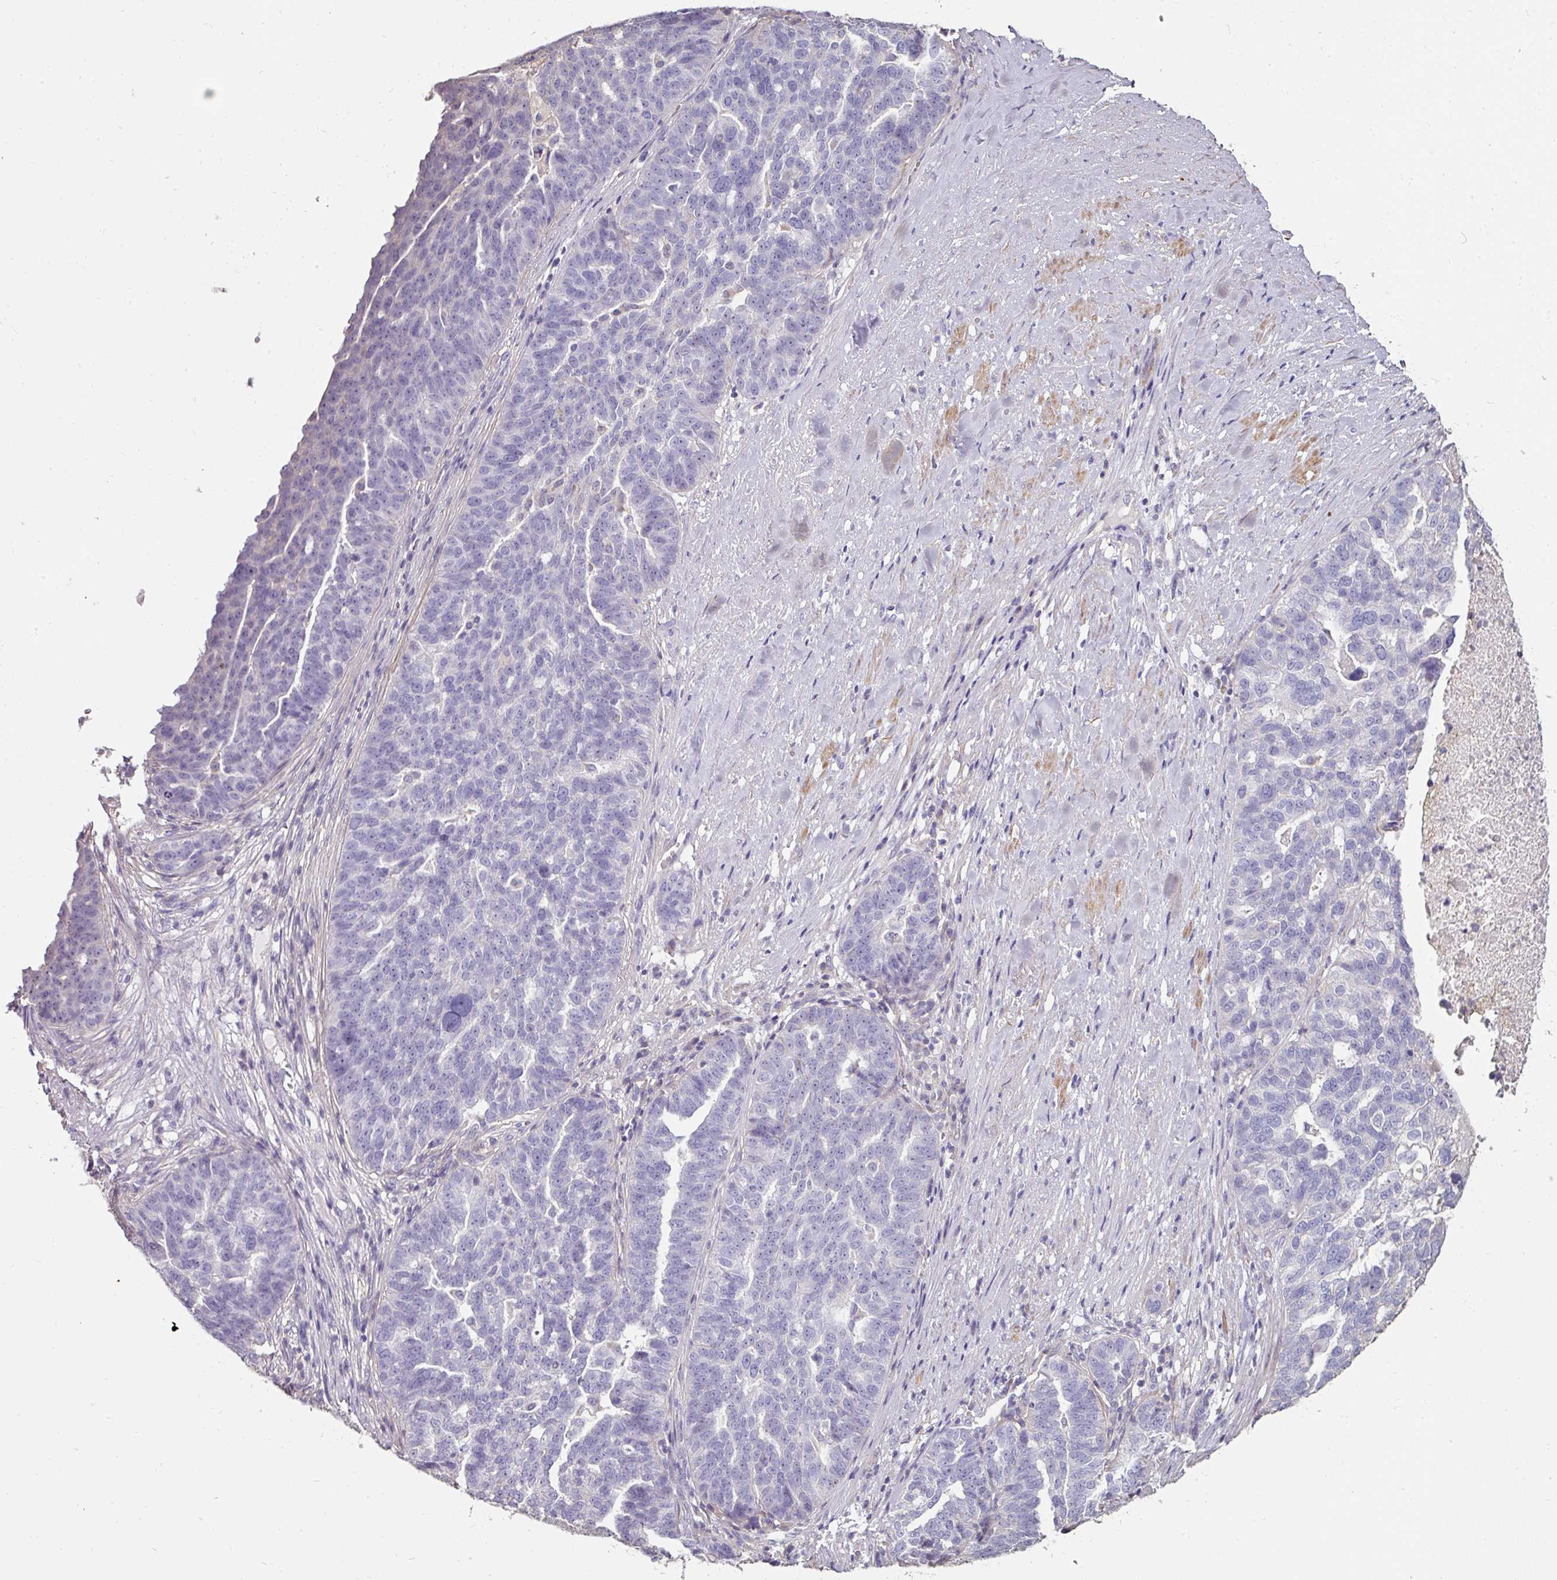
{"staining": {"intensity": "negative", "quantity": "none", "location": "none"}, "tissue": "ovarian cancer", "cell_type": "Tumor cells", "image_type": "cancer", "snomed": [{"axis": "morphology", "description": "Cystadenocarcinoma, serous, NOS"}, {"axis": "topography", "description": "Ovary"}], "caption": "Histopathology image shows no significant protein positivity in tumor cells of ovarian cancer (serous cystadenocarcinoma).", "gene": "OR2D3", "patient": {"sex": "female", "age": 59}}